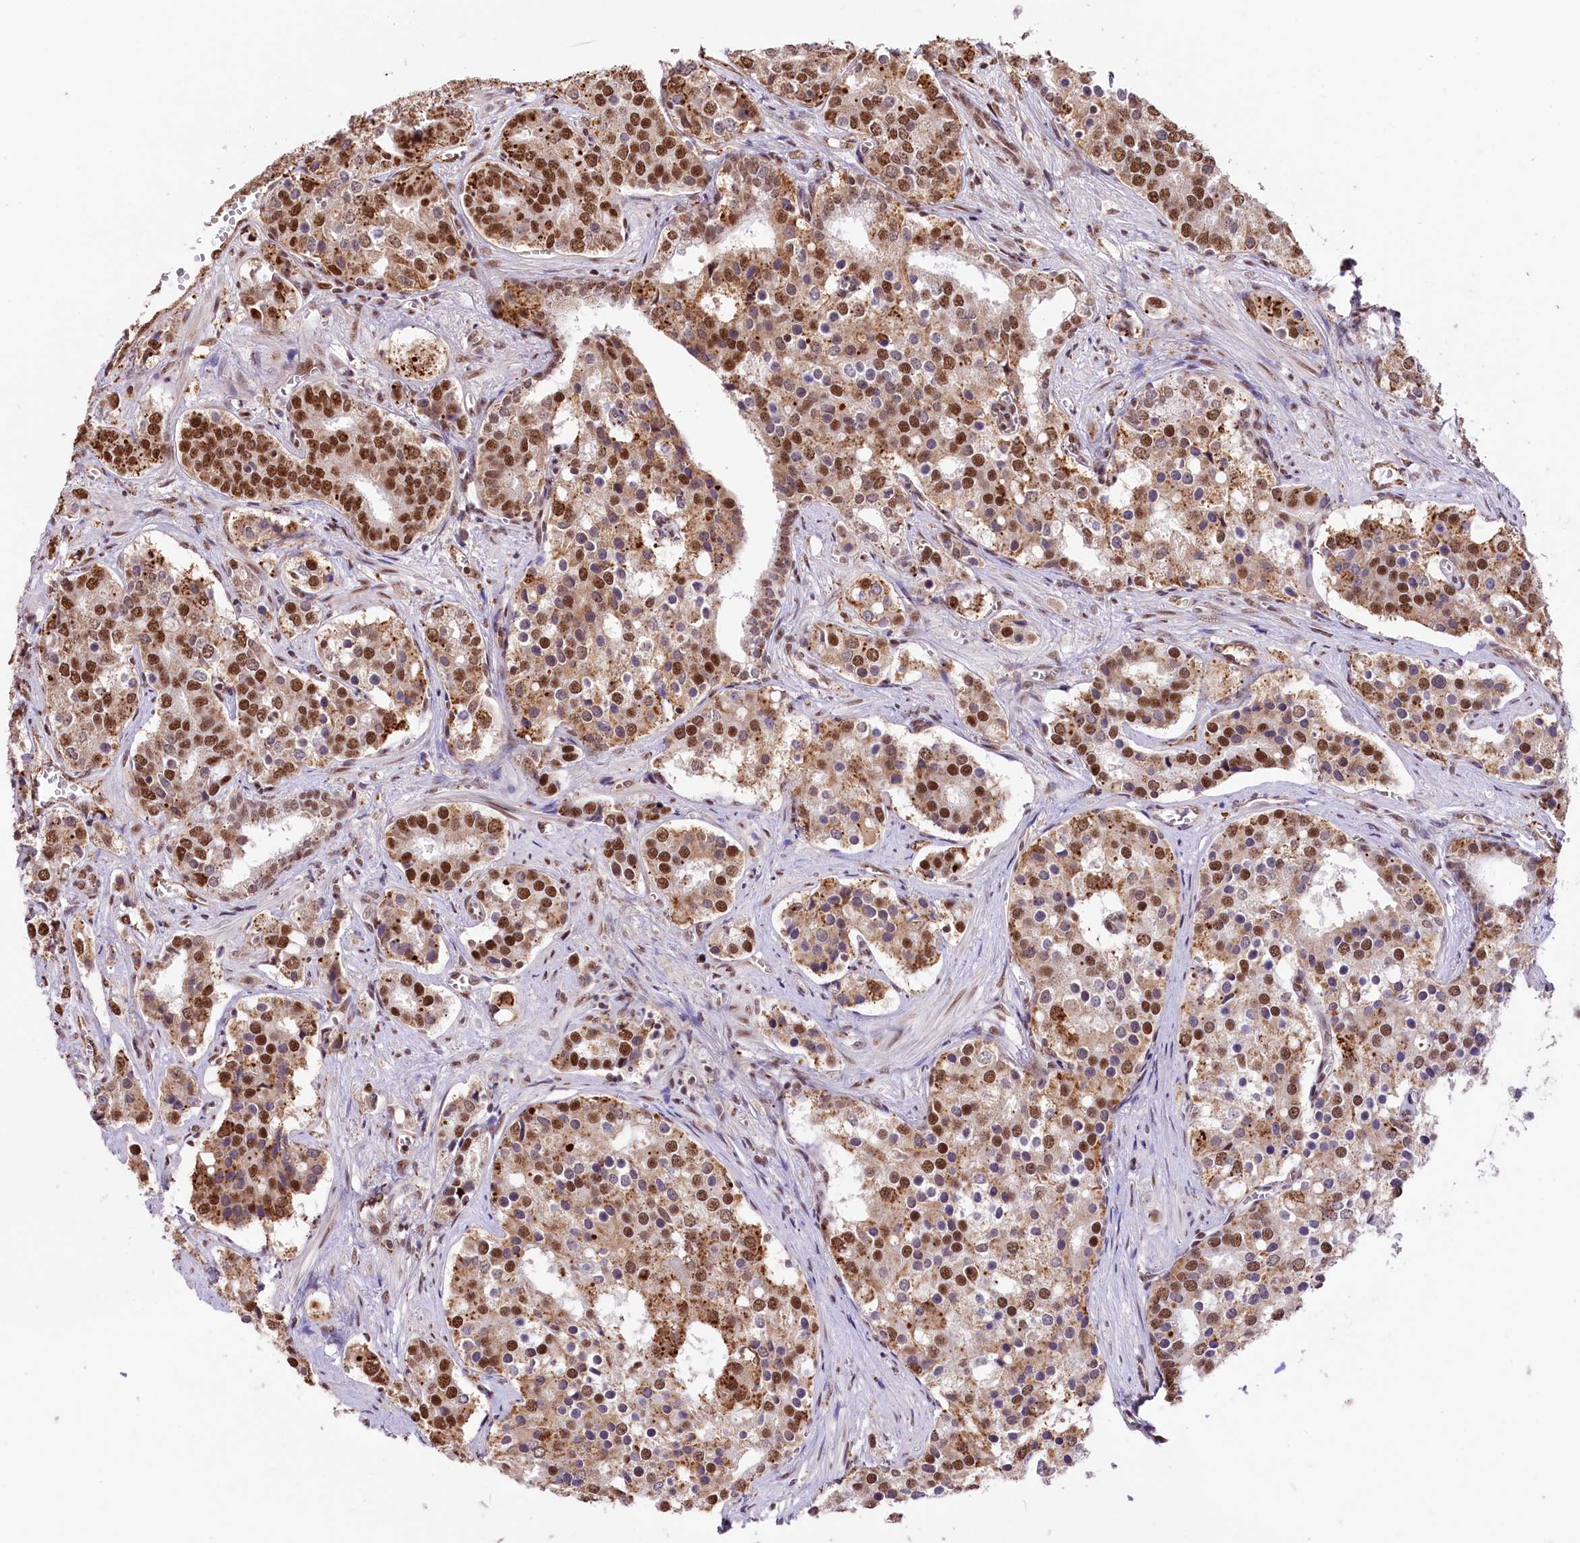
{"staining": {"intensity": "moderate", "quantity": ">75%", "location": "cytoplasmic/membranous,nuclear"}, "tissue": "prostate cancer", "cell_type": "Tumor cells", "image_type": "cancer", "snomed": [{"axis": "morphology", "description": "Adenocarcinoma, High grade"}, {"axis": "topography", "description": "Prostate"}], "caption": "A medium amount of moderate cytoplasmic/membranous and nuclear staining is identified in approximately >75% of tumor cells in prostate cancer (high-grade adenocarcinoma) tissue. Using DAB (3,3'-diaminobenzidine) (brown) and hematoxylin (blue) stains, captured at high magnification using brightfield microscopy.", "gene": "MRPL54", "patient": {"sex": "male", "age": 67}}